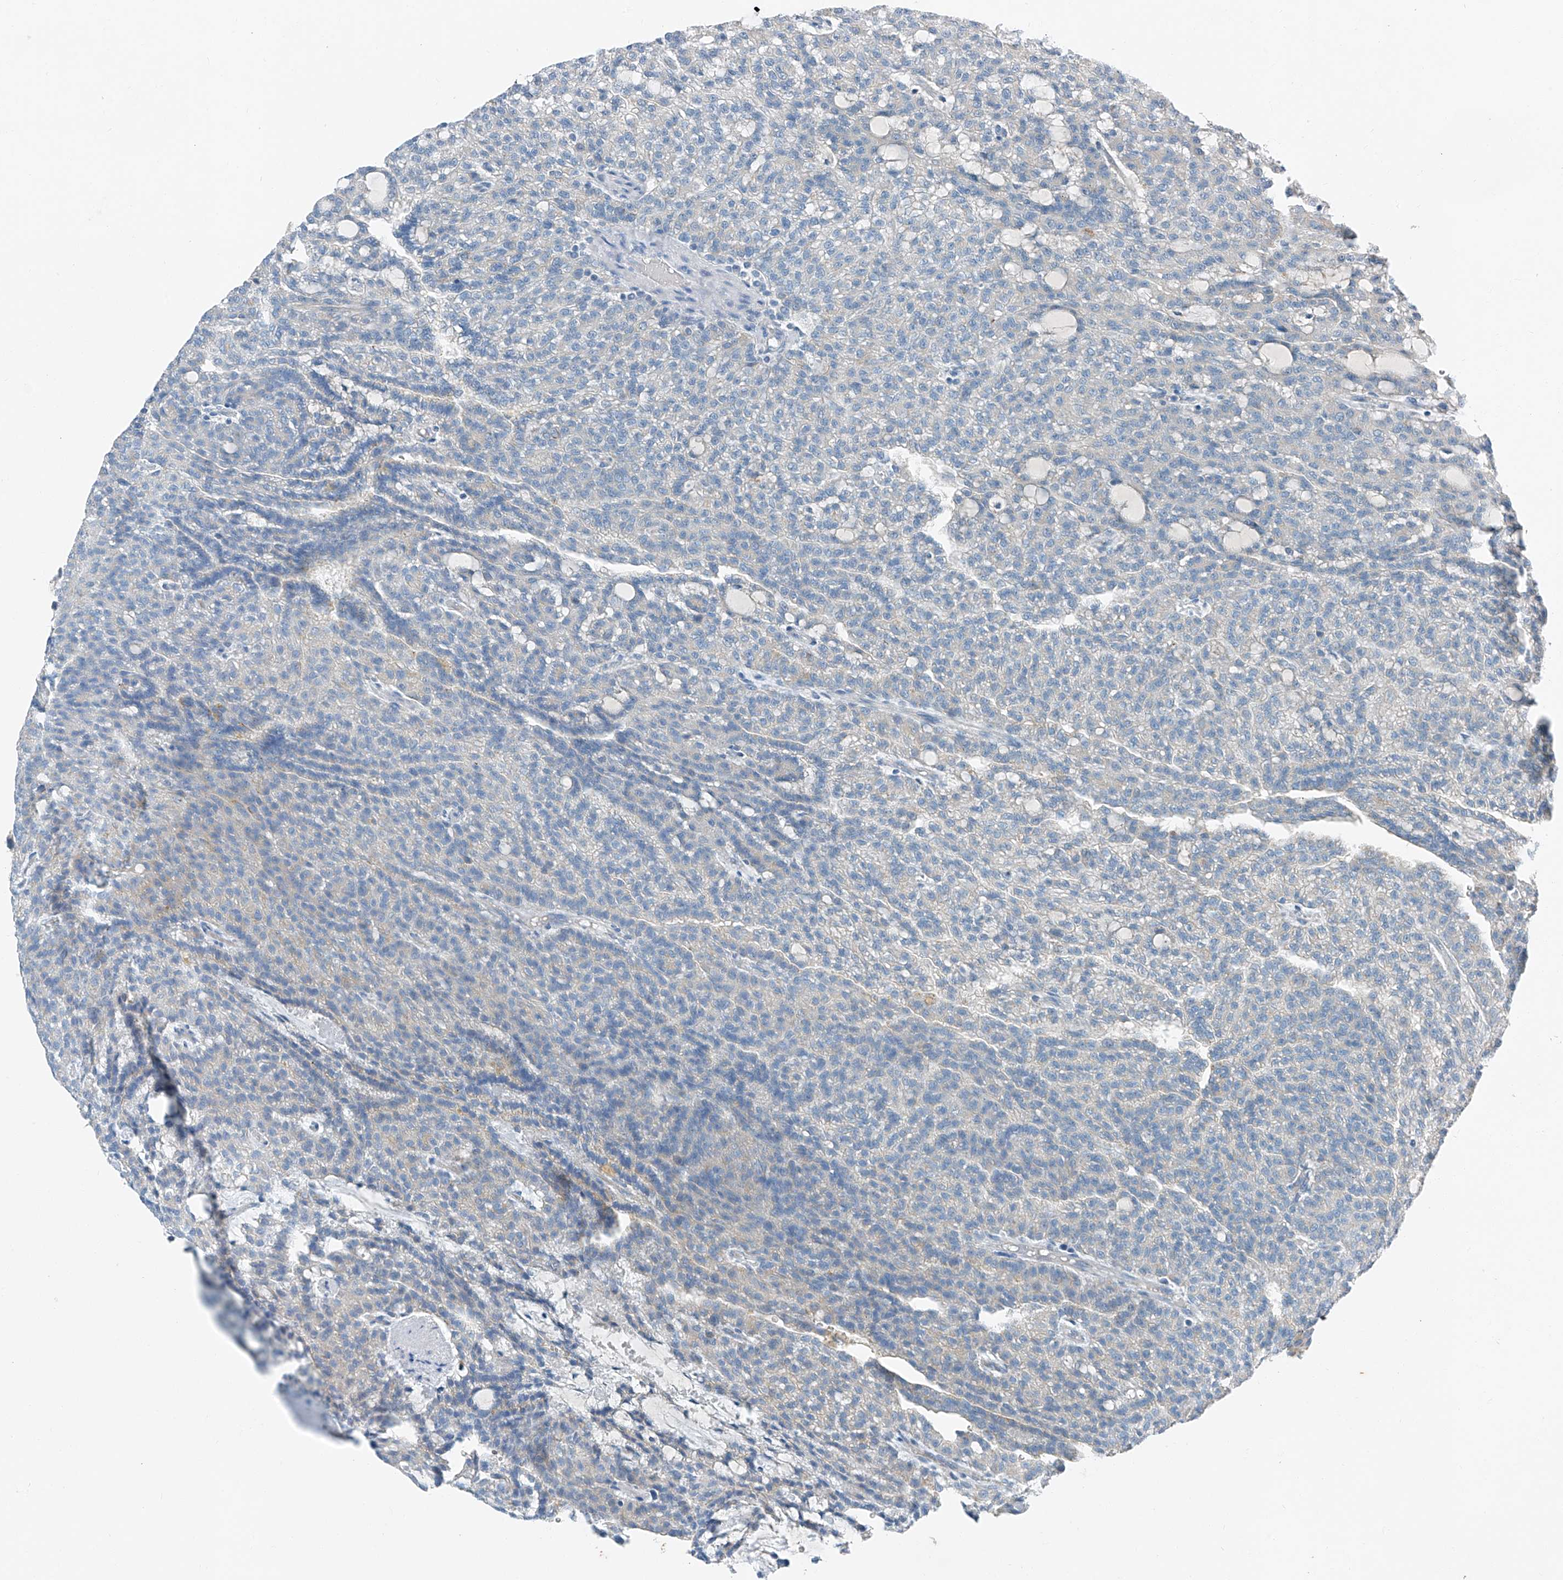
{"staining": {"intensity": "negative", "quantity": "none", "location": "none"}, "tissue": "renal cancer", "cell_type": "Tumor cells", "image_type": "cancer", "snomed": [{"axis": "morphology", "description": "Adenocarcinoma, NOS"}, {"axis": "topography", "description": "Kidney"}], "caption": "Human adenocarcinoma (renal) stained for a protein using immunohistochemistry (IHC) shows no staining in tumor cells.", "gene": "MDGA1", "patient": {"sex": "male", "age": 63}}